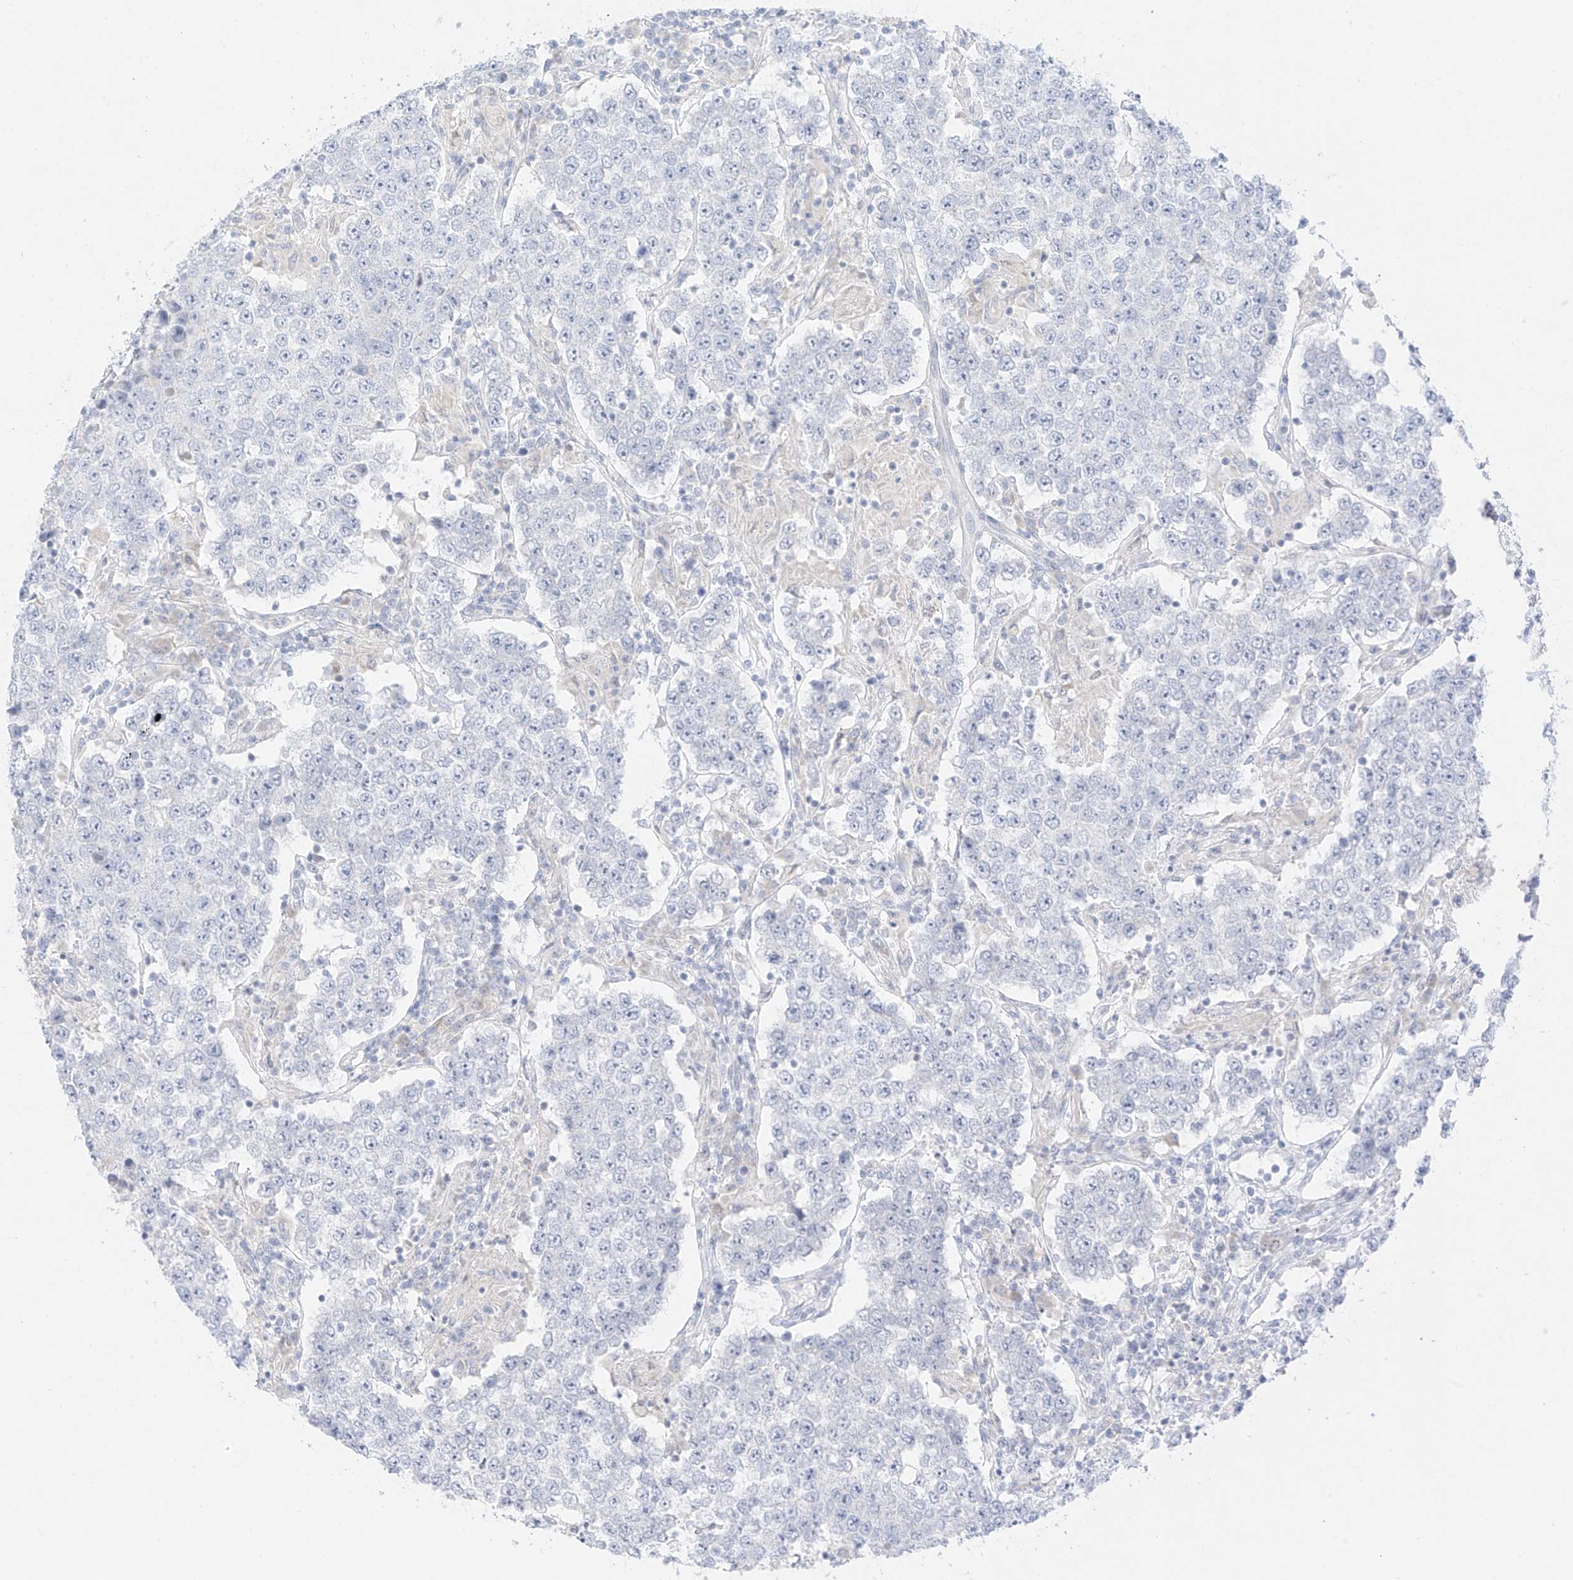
{"staining": {"intensity": "negative", "quantity": "none", "location": "none"}, "tissue": "testis cancer", "cell_type": "Tumor cells", "image_type": "cancer", "snomed": [{"axis": "morphology", "description": "Normal tissue, NOS"}, {"axis": "morphology", "description": "Urothelial carcinoma, High grade"}, {"axis": "morphology", "description": "Seminoma, NOS"}, {"axis": "morphology", "description": "Carcinoma, Embryonal, NOS"}, {"axis": "topography", "description": "Urinary bladder"}, {"axis": "topography", "description": "Testis"}], "caption": "DAB (3,3'-diaminobenzidine) immunohistochemical staining of testis cancer (high-grade urothelial carcinoma) exhibits no significant positivity in tumor cells.", "gene": "ST3GAL5", "patient": {"sex": "male", "age": 41}}